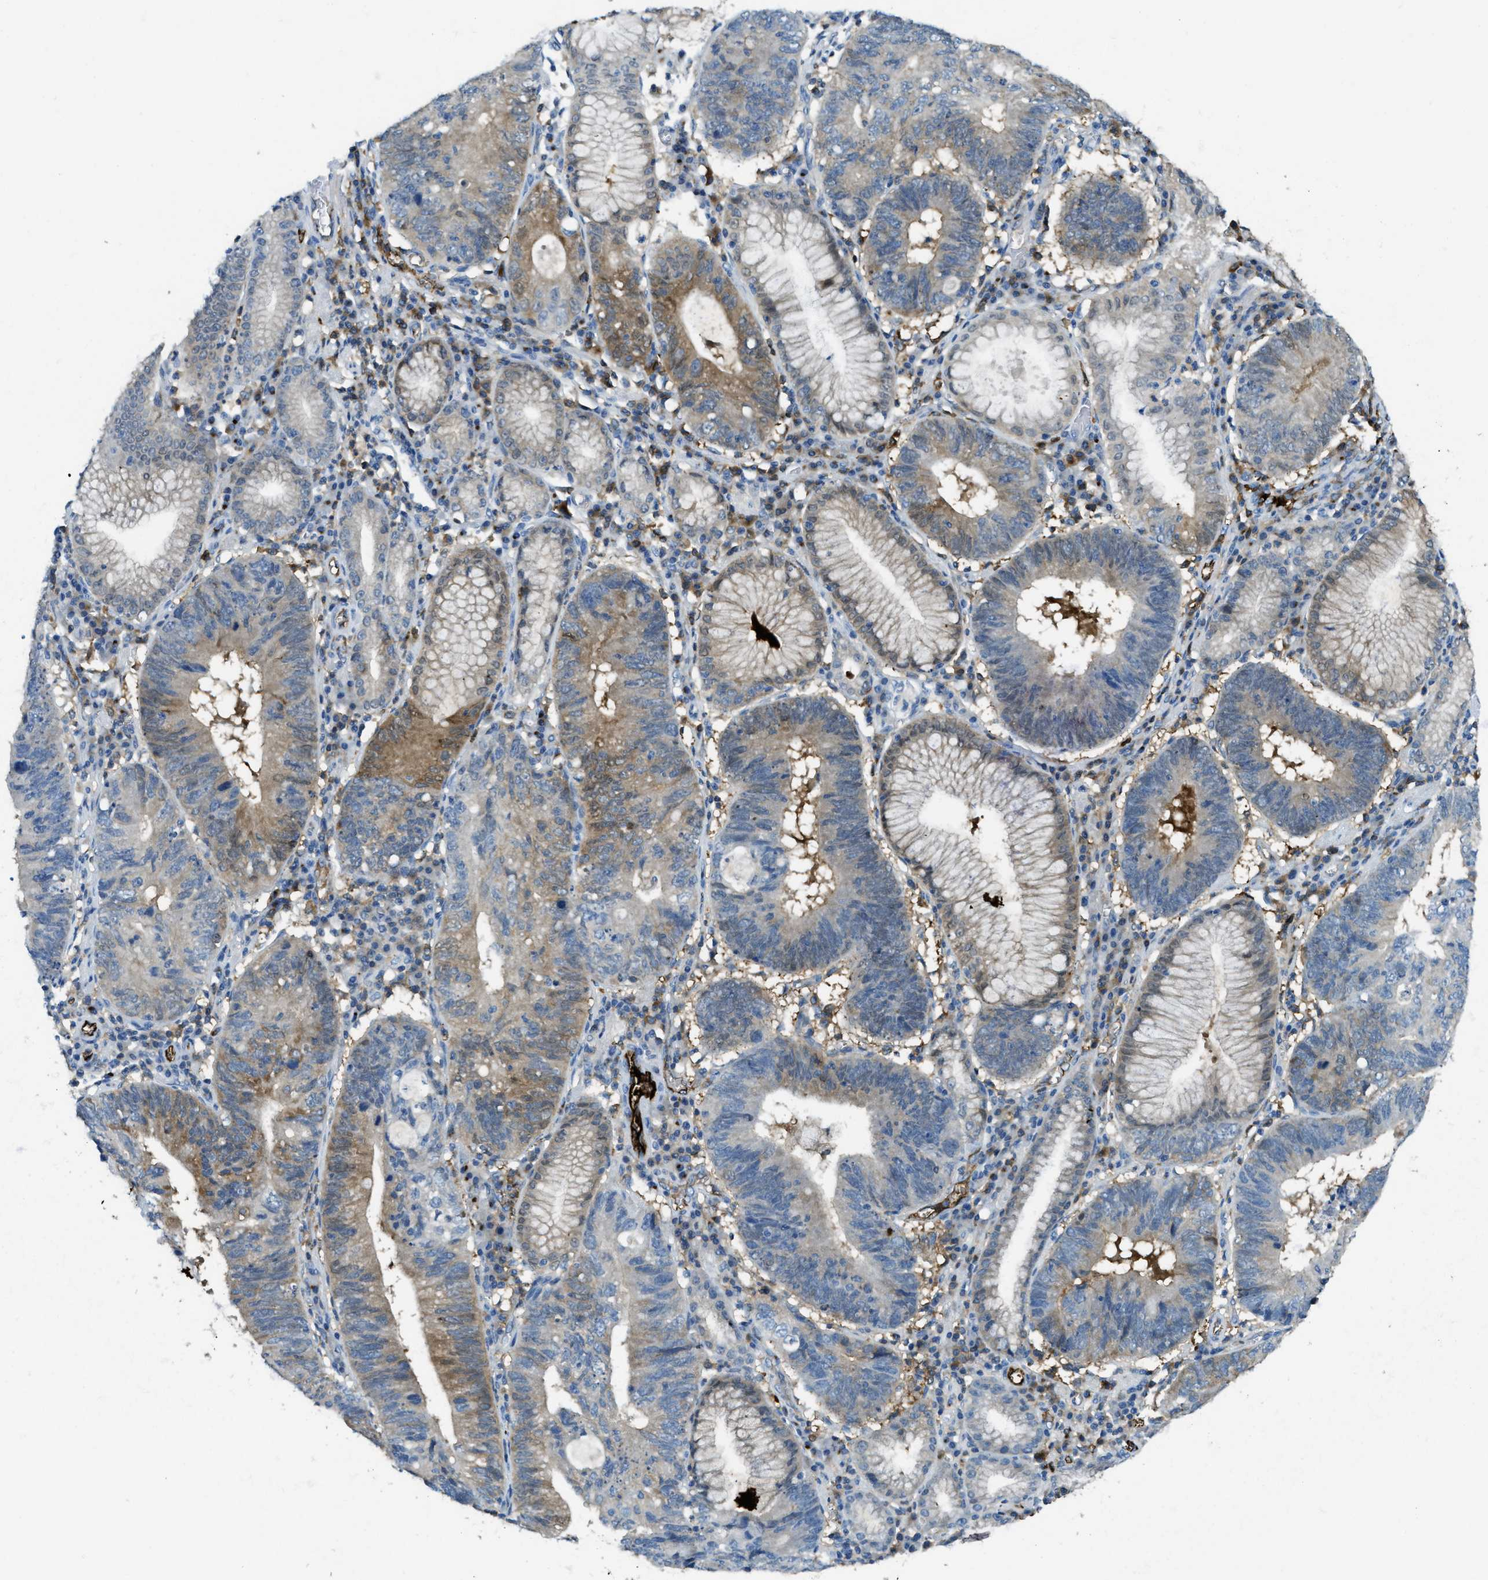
{"staining": {"intensity": "weak", "quantity": "<25%", "location": "cytoplasmic/membranous"}, "tissue": "stomach cancer", "cell_type": "Tumor cells", "image_type": "cancer", "snomed": [{"axis": "morphology", "description": "Adenocarcinoma, NOS"}, {"axis": "topography", "description": "Stomach"}], "caption": "A histopathology image of stomach adenocarcinoma stained for a protein exhibits no brown staining in tumor cells.", "gene": "TRIM59", "patient": {"sex": "male", "age": 59}}